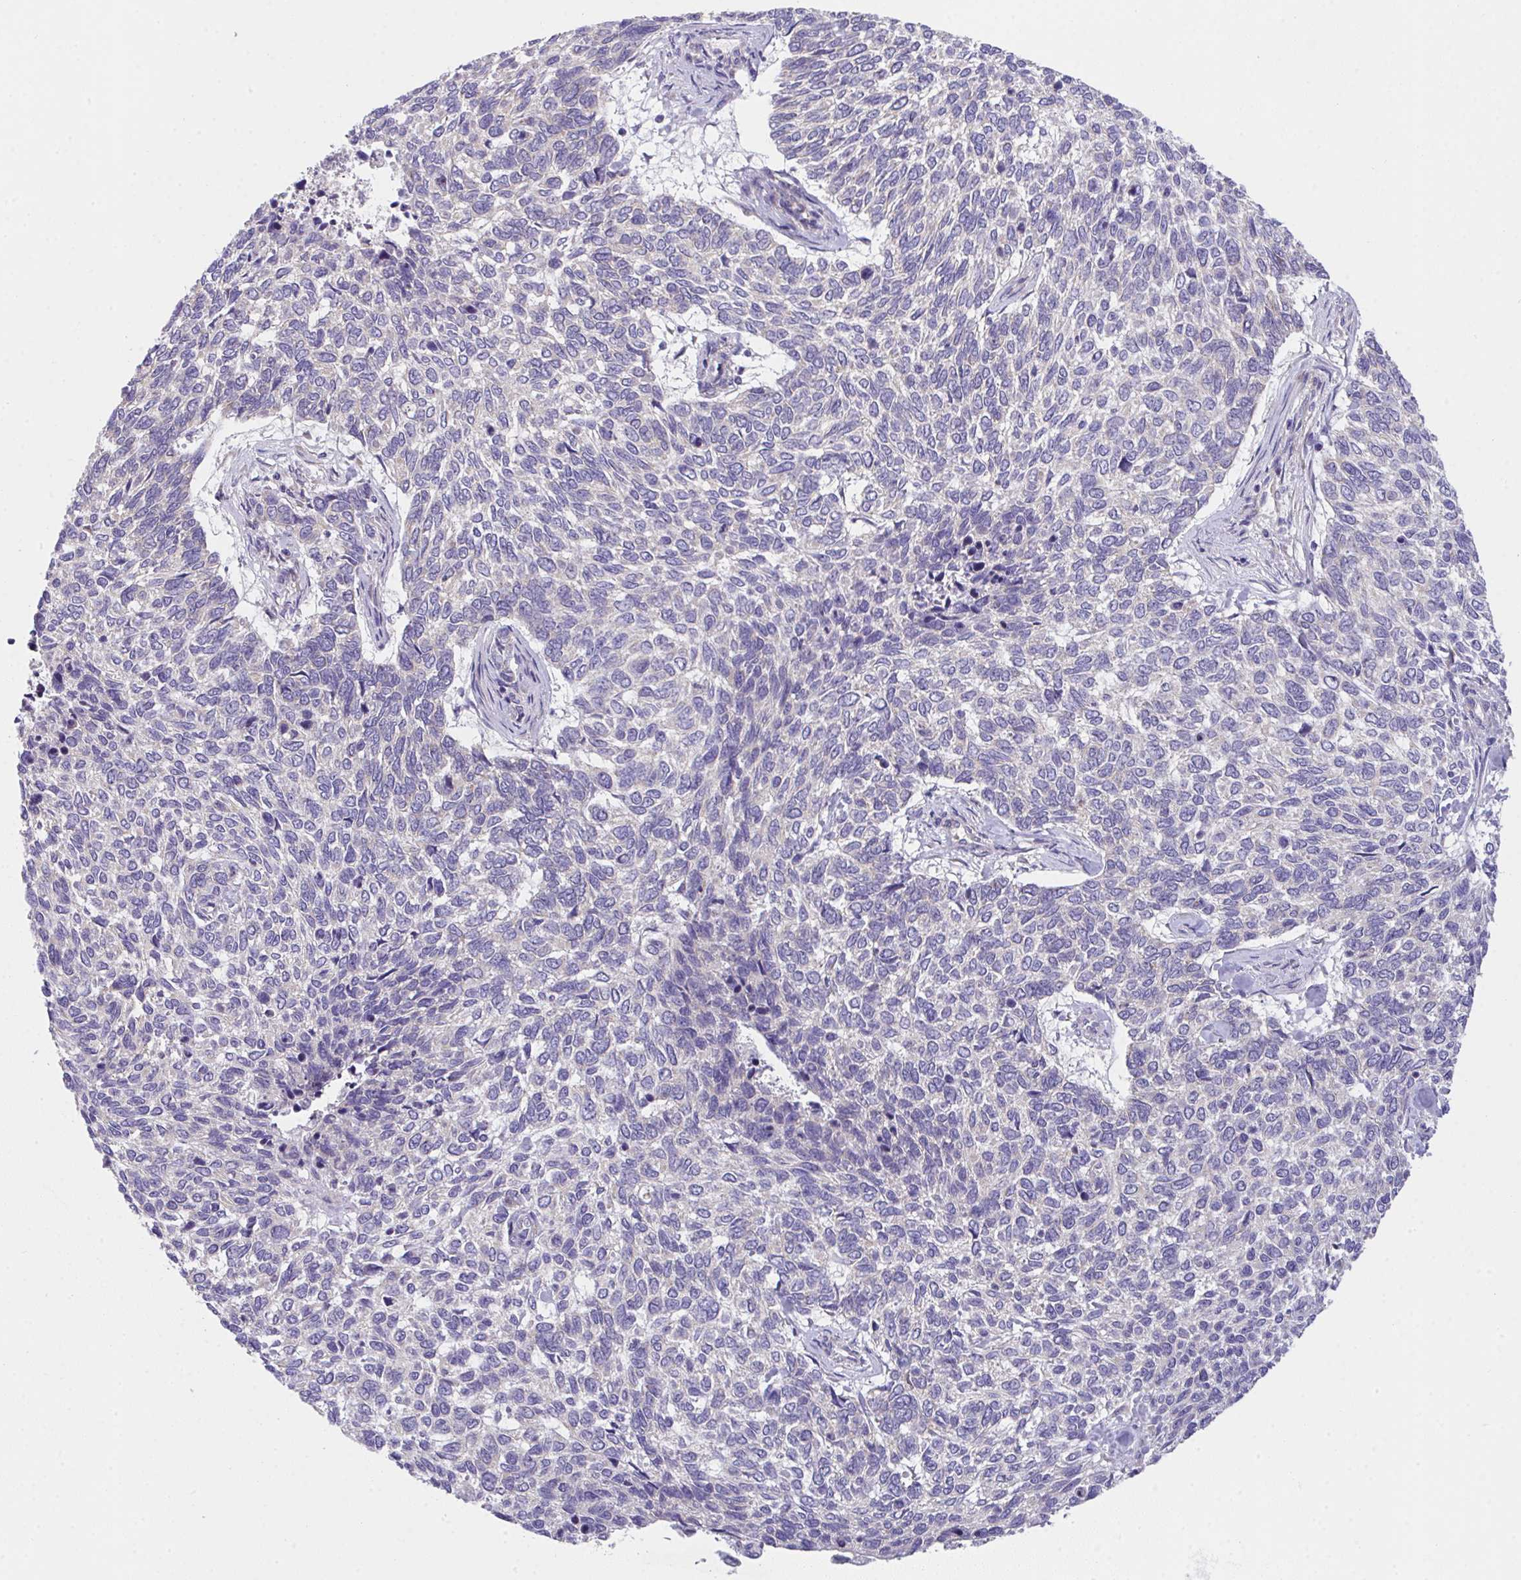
{"staining": {"intensity": "negative", "quantity": "none", "location": "none"}, "tissue": "skin cancer", "cell_type": "Tumor cells", "image_type": "cancer", "snomed": [{"axis": "morphology", "description": "Basal cell carcinoma"}, {"axis": "topography", "description": "Skin"}], "caption": "Histopathology image shows no protein expression in tumor cells of basal cell carcinoma (skin) tissue.", "gene": "MIA3", "patient": {"sex": "female", "age": 65}}